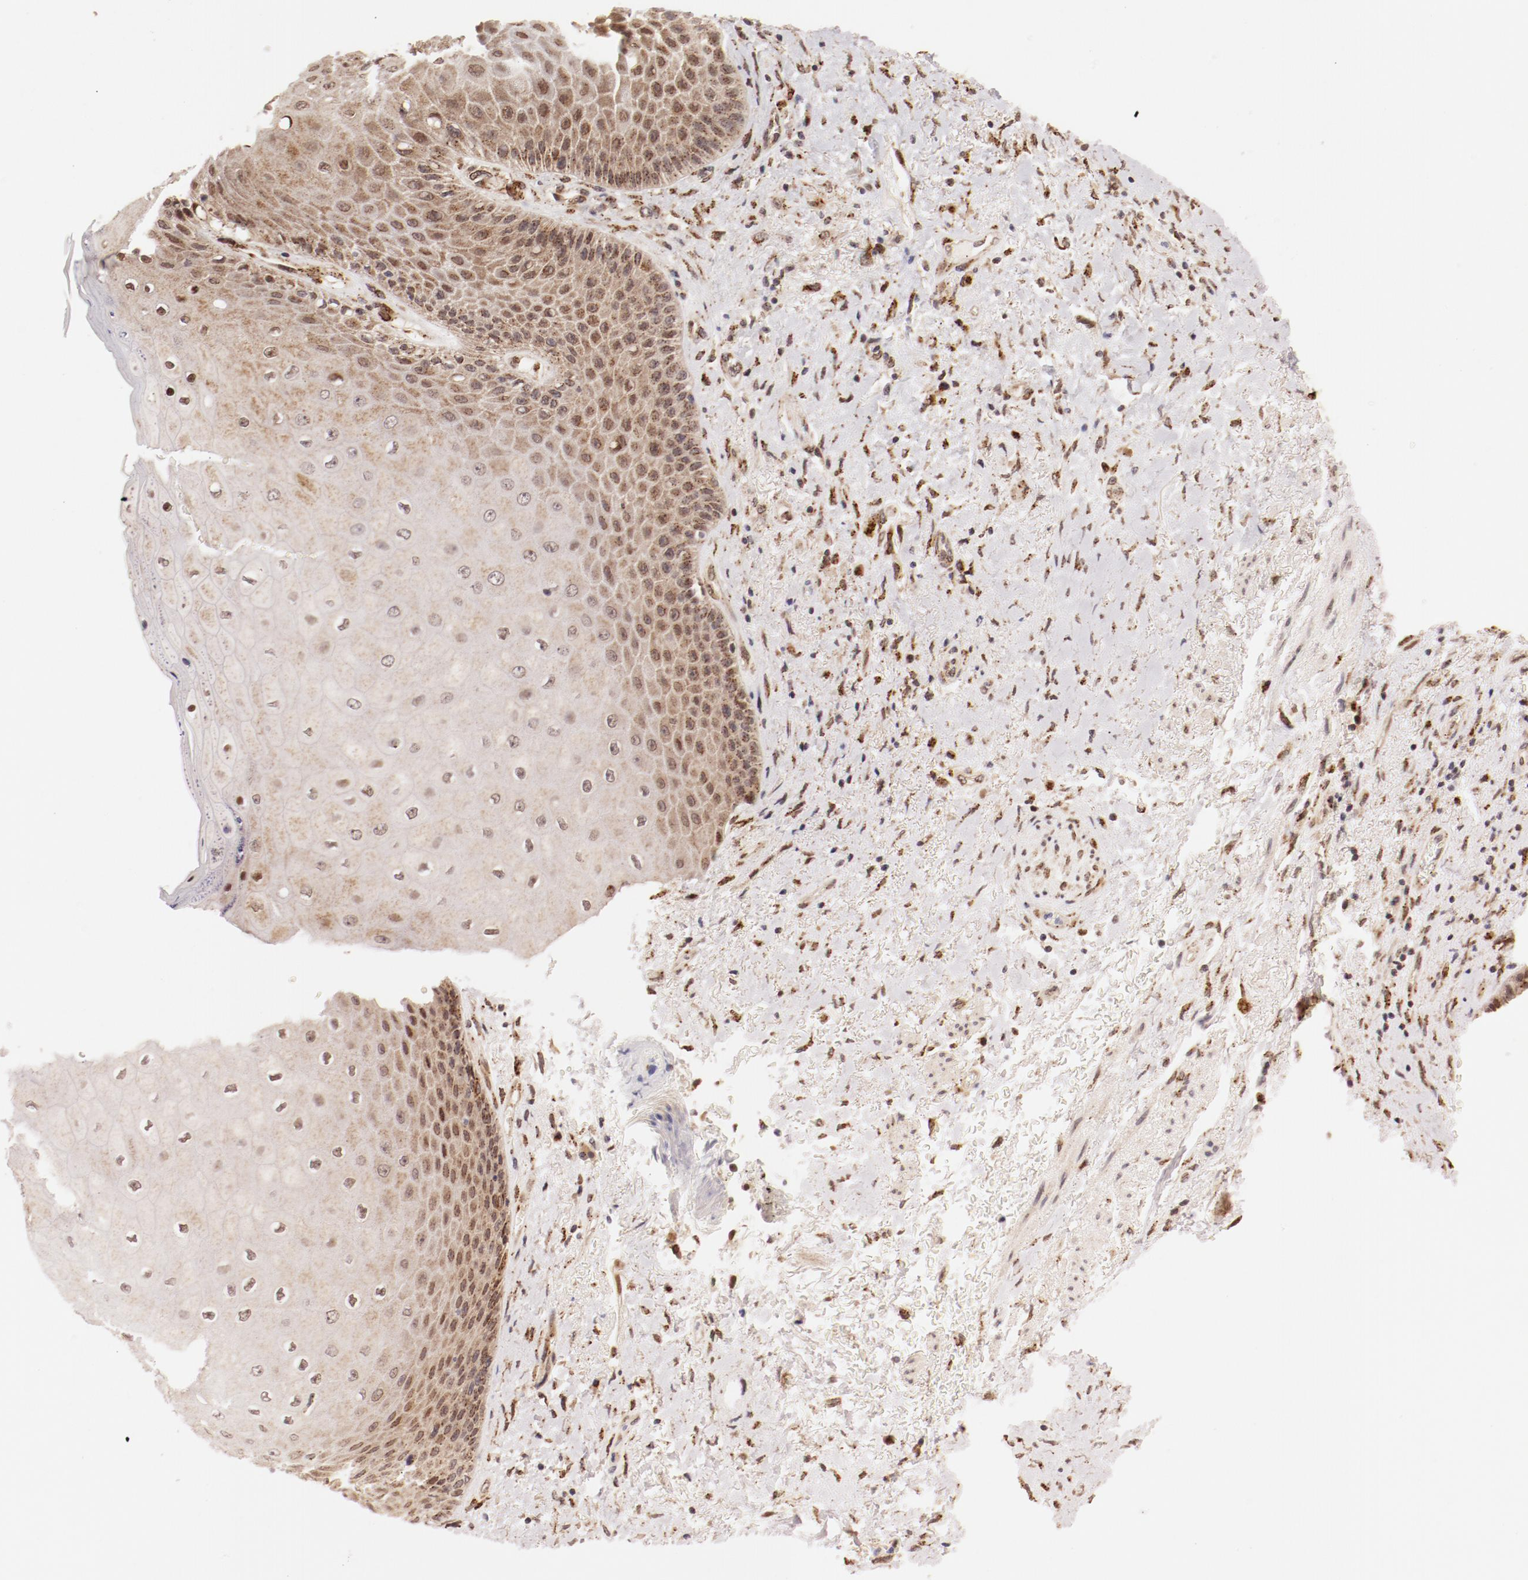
{"staining": {"intensity": "weak", "quantity": "25%-75%", "location": "cytoplasmic/membranous"}, "tissue": "skin", "cell_type": "Epidermal cells", "image_type": "normal", "snomed": [{"axis": "morphology", "description": "Normal tissue, NOS"}, {"axis": "topography", "description": "Anal"}], "caption": "Protein expression analysis of unremarkable human skin reveals weak cytoplasmic/membranous expression in about 25%-75% of epidermal cells. (DAB IHC, brown staining for protein, blue staining for nuclei).", "gene": "RPL12", "patient": {"sex": "female", "age": 46}}